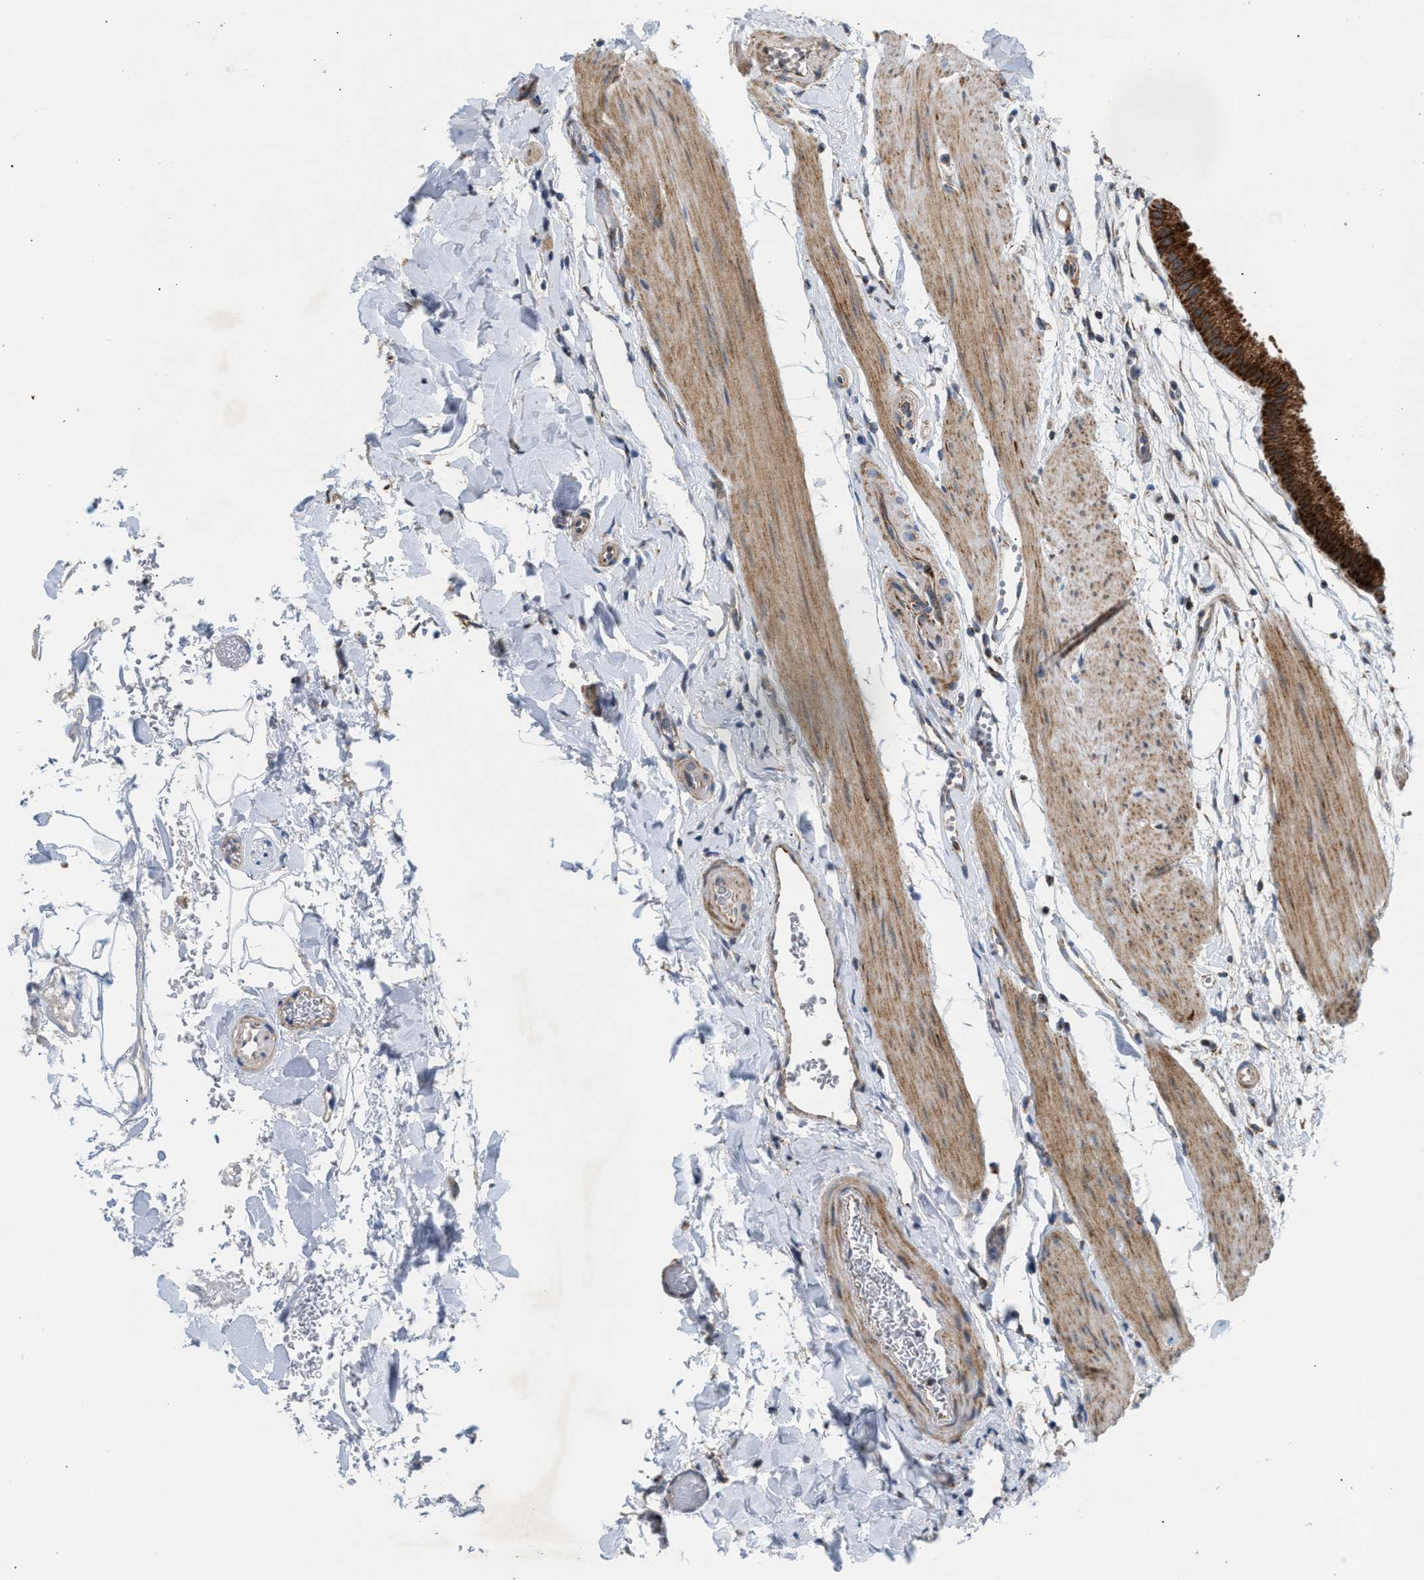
{"staining": {"intensity": "strong", "quantity": ">75%", "location": "cytoplasmic/membranous"}, "tissue": "gallbladder", "cell_type": "Glandular cells", "image_type": "normal", "snomed": [{"axis": "morphology", "description": "Normal tissue, NOS"}, {"axis": "topography", "description": "Gallbladder"}], "caption": "A micrograph of gallbladder stained for a protein exhibits strong cytoplasmic/membranous brown staining in glandular cells.", "gene": "TACO1", "patient": {"sex": "female", "age": 64}}